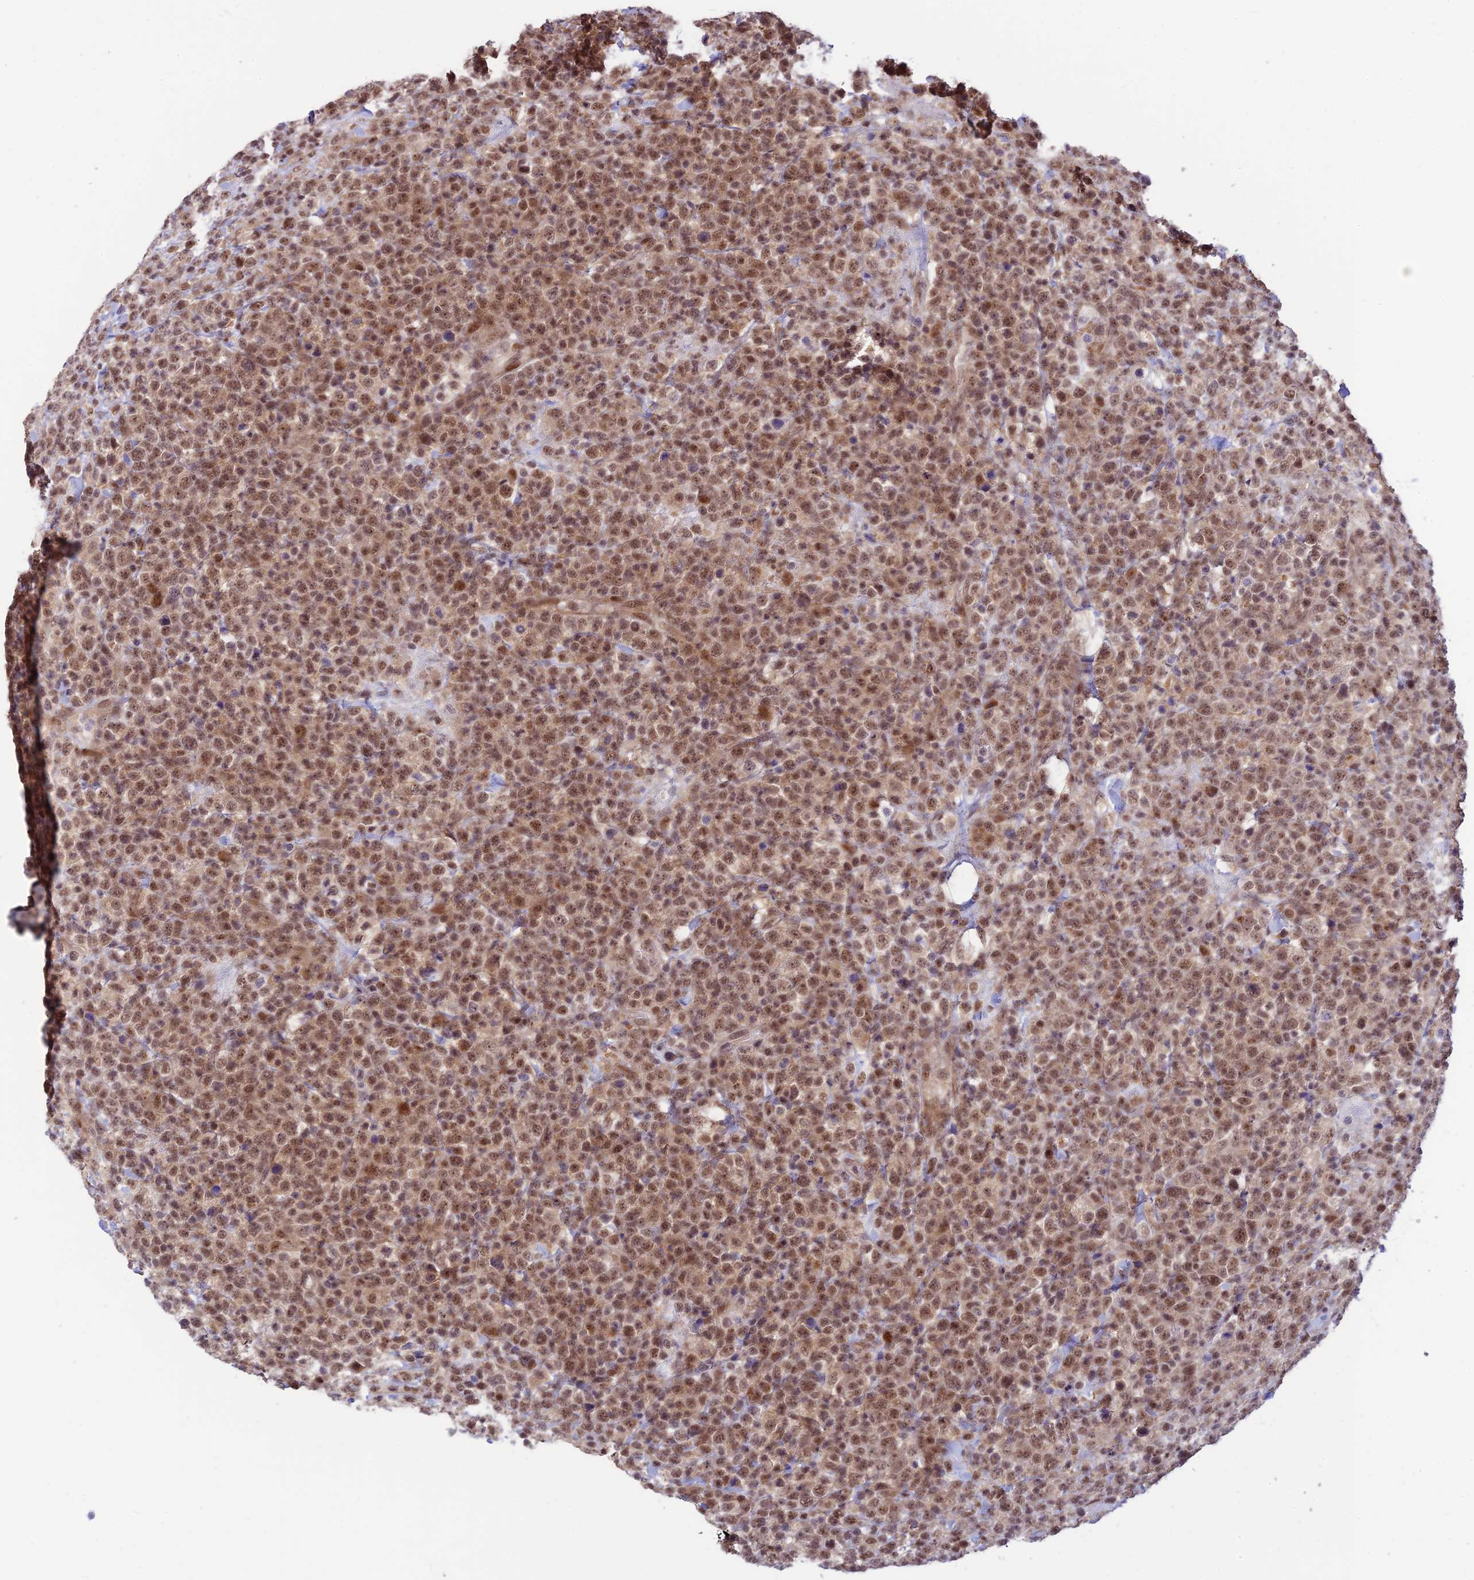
{"staining": {"intensity": "moderate", "quantity": ">75%", "location": "nuclear"}, "tissue": "lymphoma", "cell_type": "Tumor cells", "image_type": "cancer", "snomed": [{"axis": "morphology", "description": "Malignant lymphoma, non-Hodgkin's type, High grade"}, {"axis": "topography", "description": "Colon"}], "caption": "This micrograph demonstrates malignant lymphoma, non-Hodgkin's type (high-grade) stained with IHC to label a protein in brown. The nuclear of tumor cells show moderate positivity for the protein. Nuclei are counter-stained blue.", "gene": "ASPDH", "patient": {"sex": "female", "age": 53}}